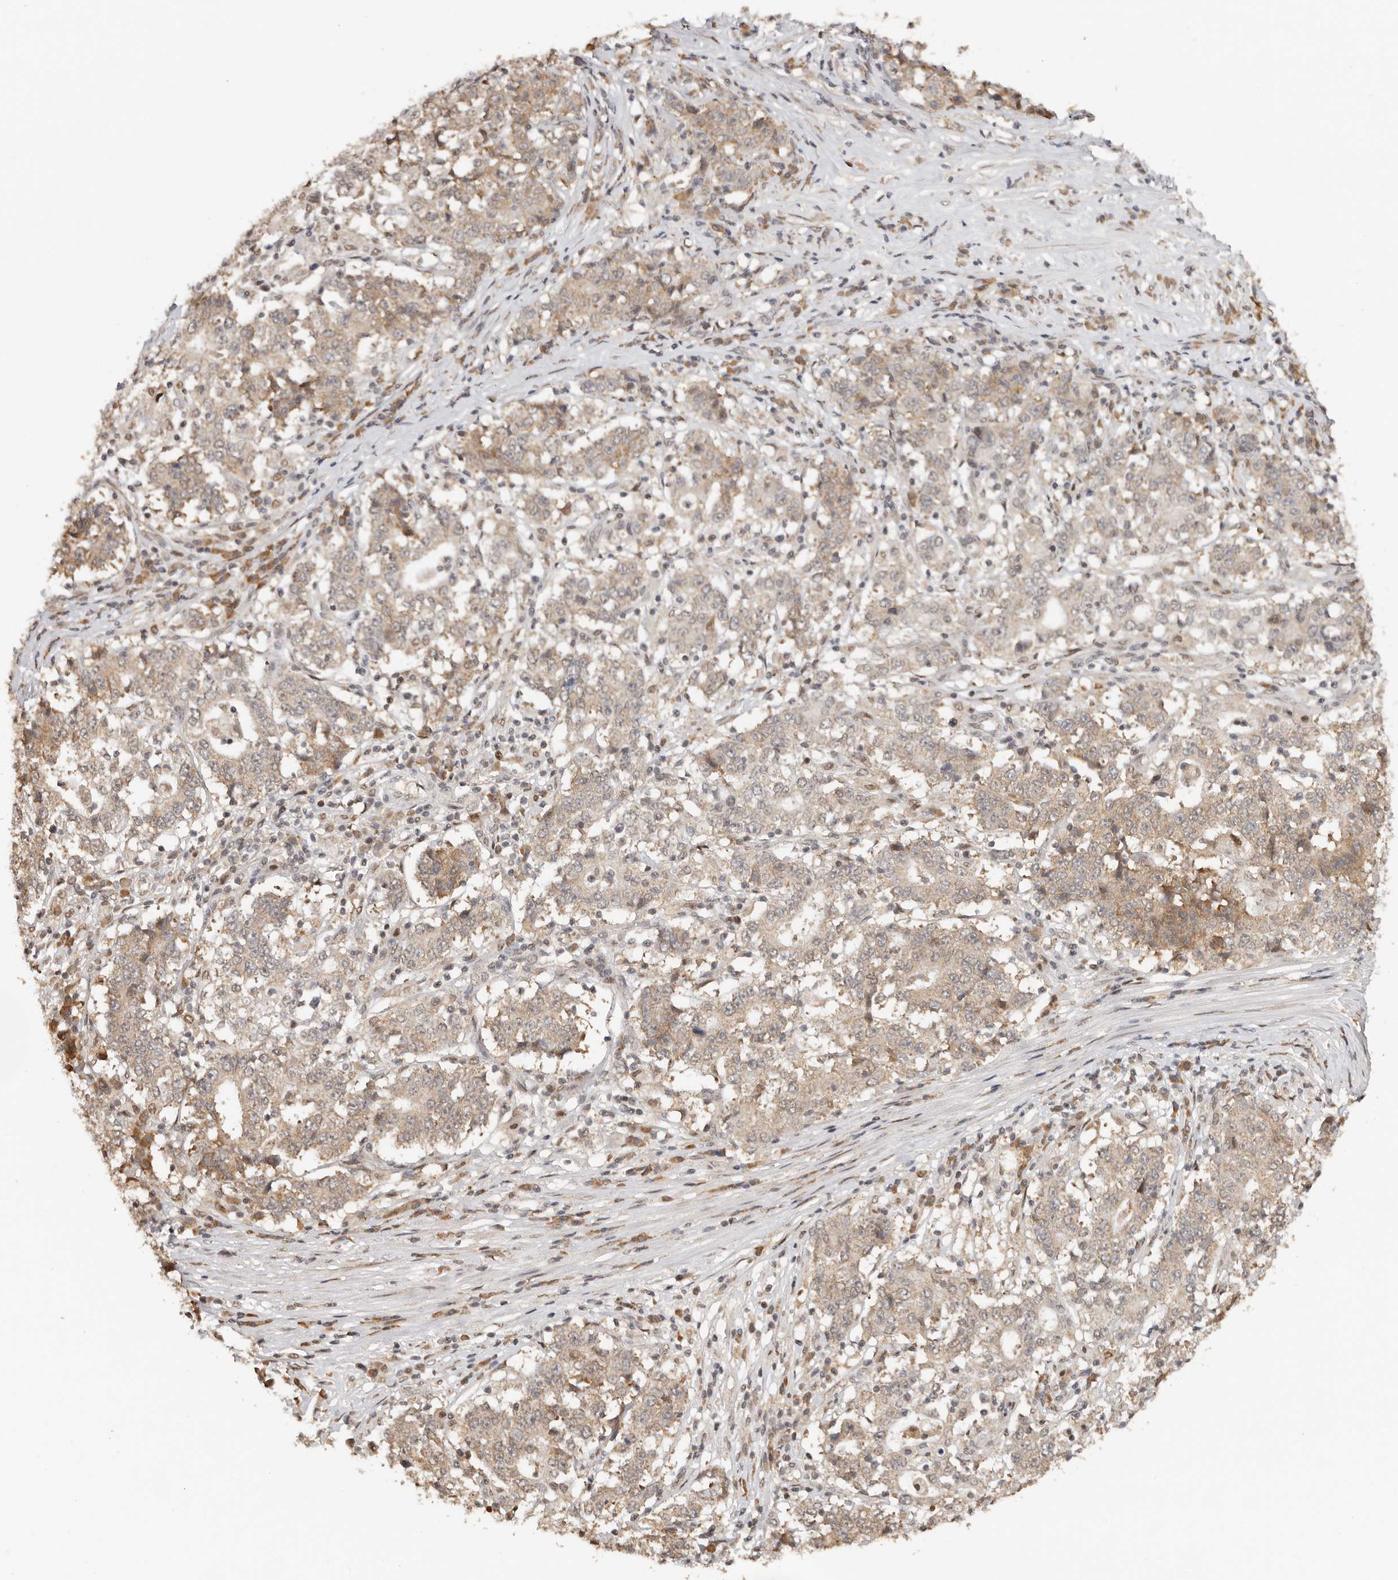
{"staining": {"intensity": "weak", "quantity": ">75%", "location": "cytoplasmic/membranous"}, "tissue": "stomach cancer", "cell_type": "Tumor cells", "image_type": "cancer", "snomed": [{"axis": "morphology", "description": "Adenocarcinoma, NOS"}, {"axis": "topography", "description": "Stomach"}], "caption": "A low amount of weak cytoplasmic/membranous expression is present in about >75% of tumor cells in stomach adenocarcinoma tissue. Using DAB (3,3'-diaminobenzidine) (brown) and hematoxylin (blue) stains, captured at high magnification using brightfield microscopy.", "gene": "SEC14L1", "patient": {"sex": "male", "age": 59}}